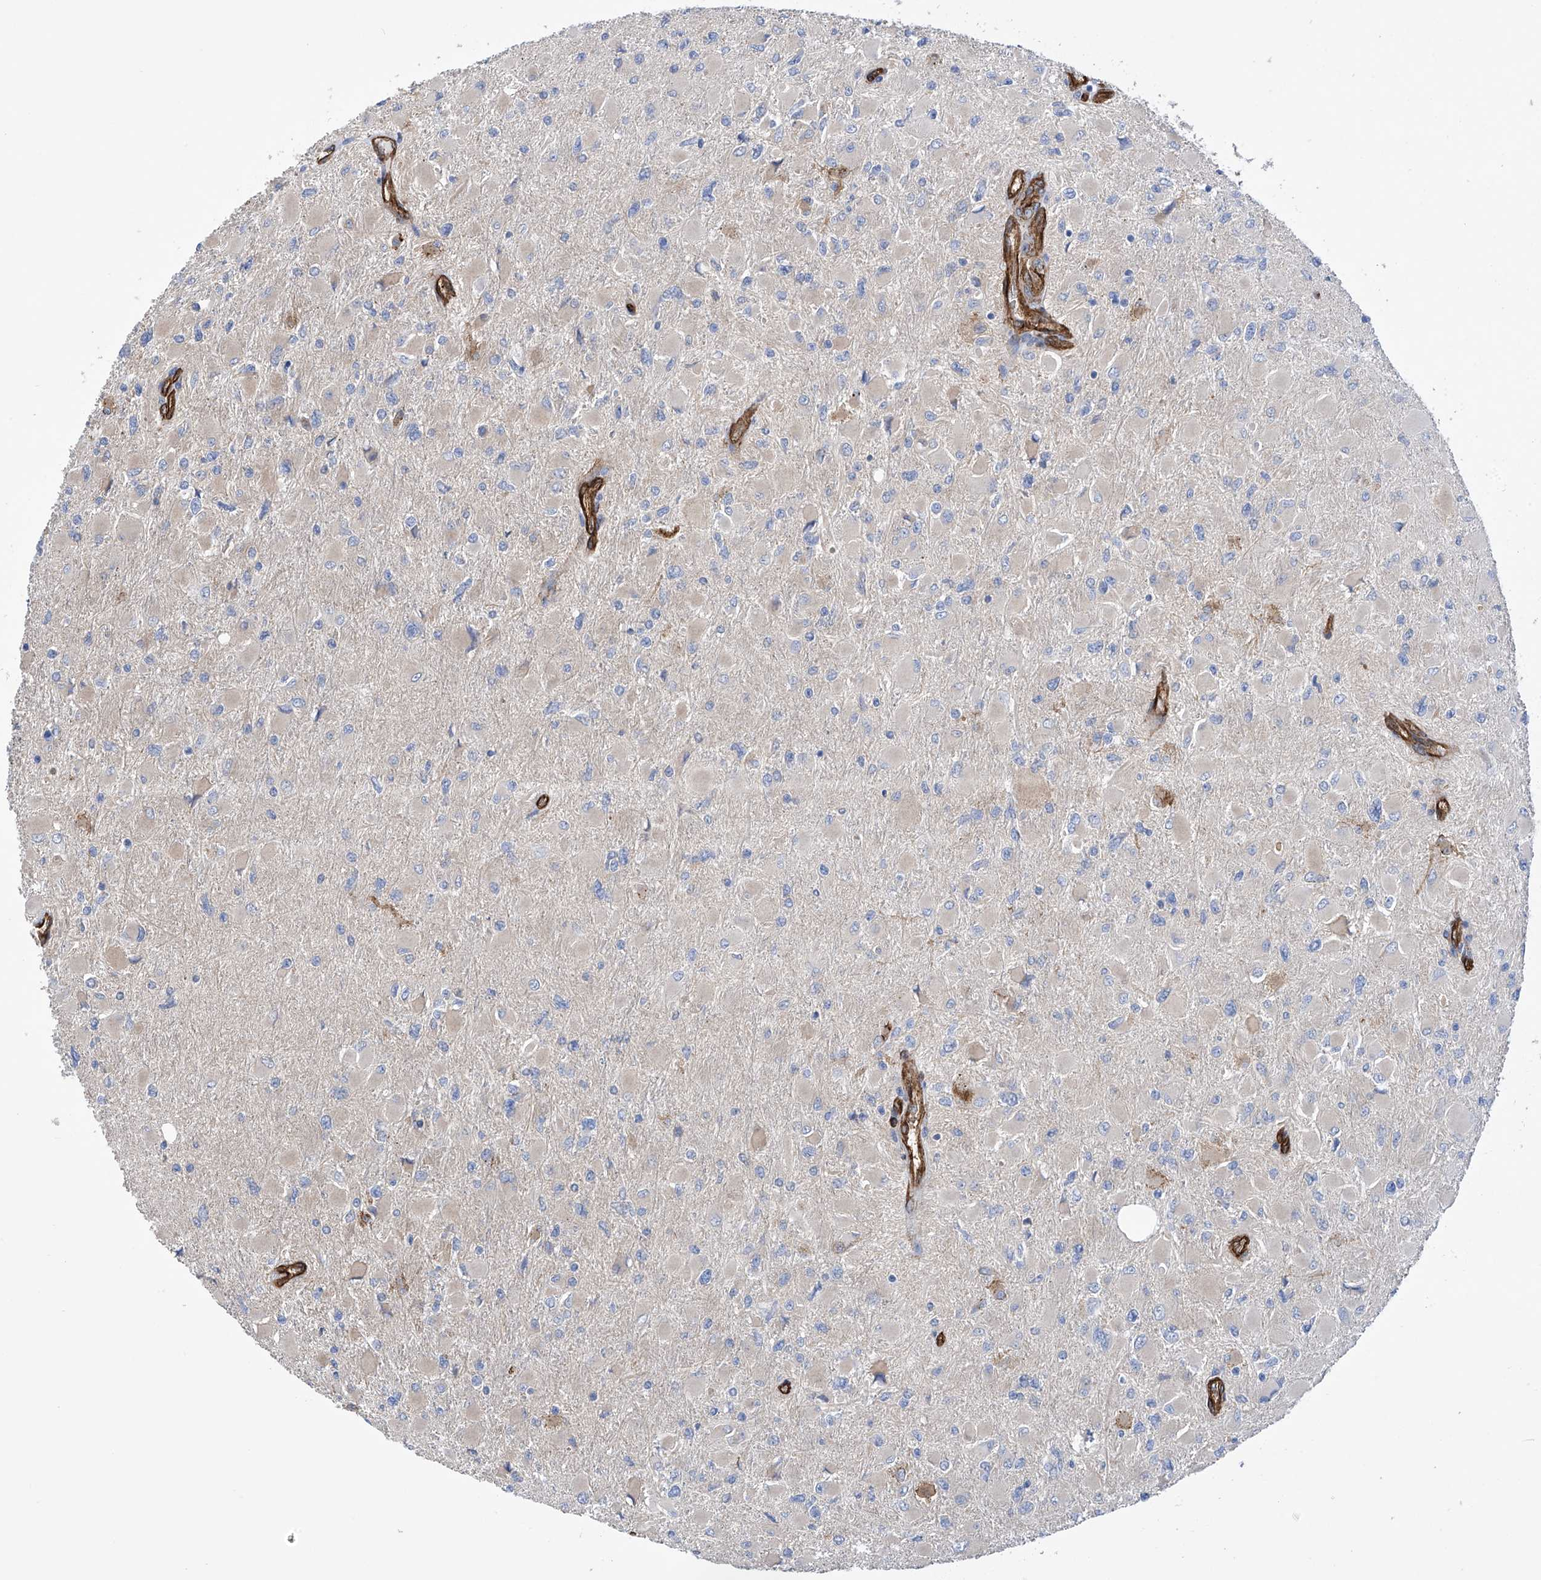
{"staining": {"intensity": "negative", "quantity": "none", "location": "none"}, "tissue": "glioma", "cell_type": "Tumor cells", "image_type": "cancer", "snomed": [{"axis": "morphology", "description": "Glioma, malignant, High grade"}, {"axis": "topography", "description": "Cerebral cortex"}], "caption": "Immunohistochemistry photomicrograph of human malignant glioma (high-grade) stained for a protein (brown), which shows no staining in tumor cells. The staining is performed using DAB (3,3'-diaminobenzidine) brown chromogen with nuclei counter-stained in using hematoxylin.", "gene": "UBTD1", "patient": {"sex": "female", "age": 36}}